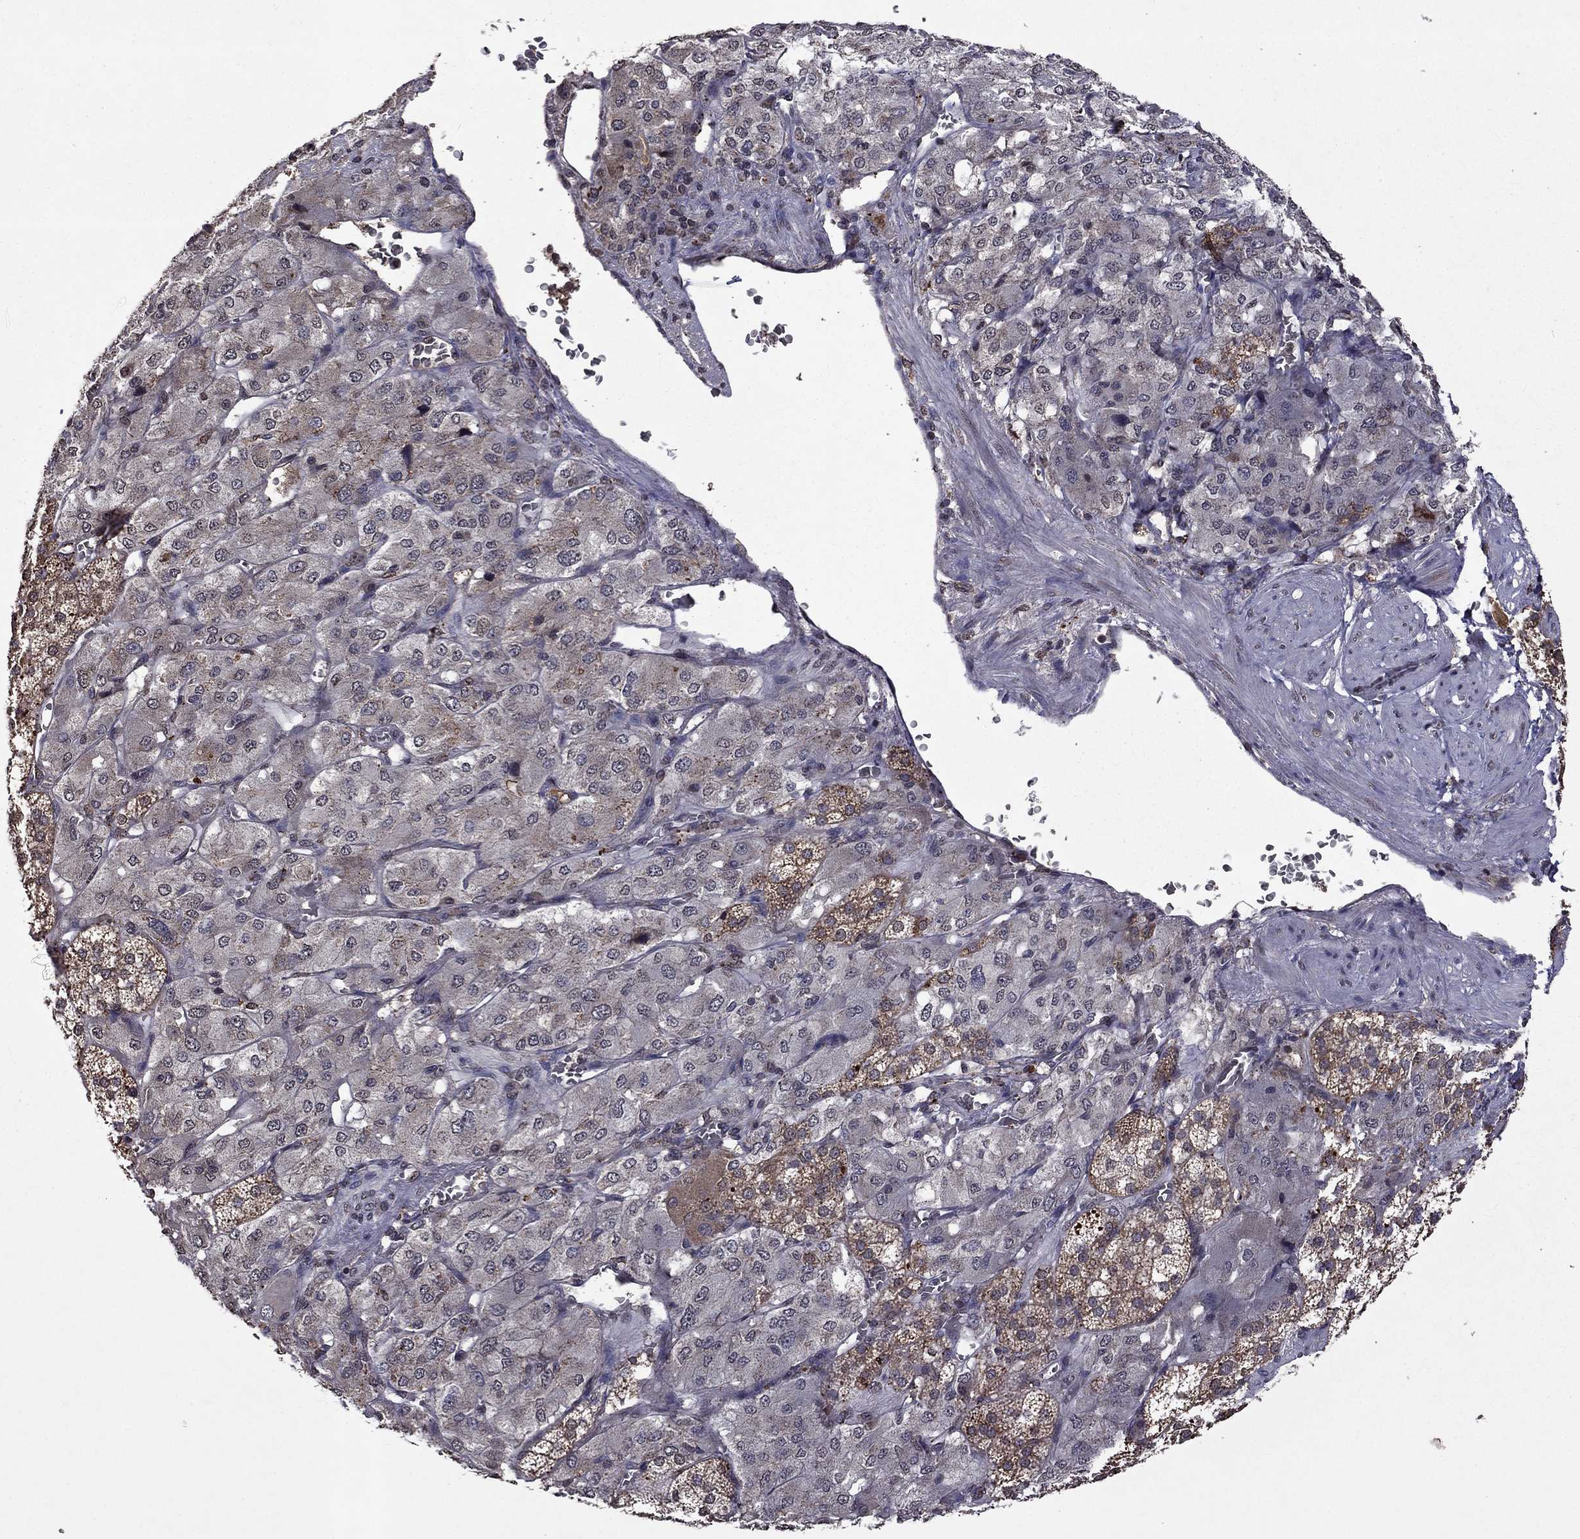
{"staining": {"intensity": "strong", "quantity": "25%-75%", "location": "cytoplasmic/membranous"}, "tissue": "adrenal gland", "cell_type": "Glandular cells", "image_type": "normal", "snomed": [{"axis": "morphology", "description": "Normal tissue, NOS"}, {"axis": "topography", "description": "Adrenal gland"}], "caption": "Immunohistochemistry (IHC) image of benign adrenal gland: adrenal gland stained using immunohistochemistry displays high levels of strong protein expression localized specifically in the cytoplasmic/membranous of glandular cells, appearing as a cytoplasmic/membranous brown color.", "gene": "NLGN1", "patient": {"sex": "female", "age": 60}}